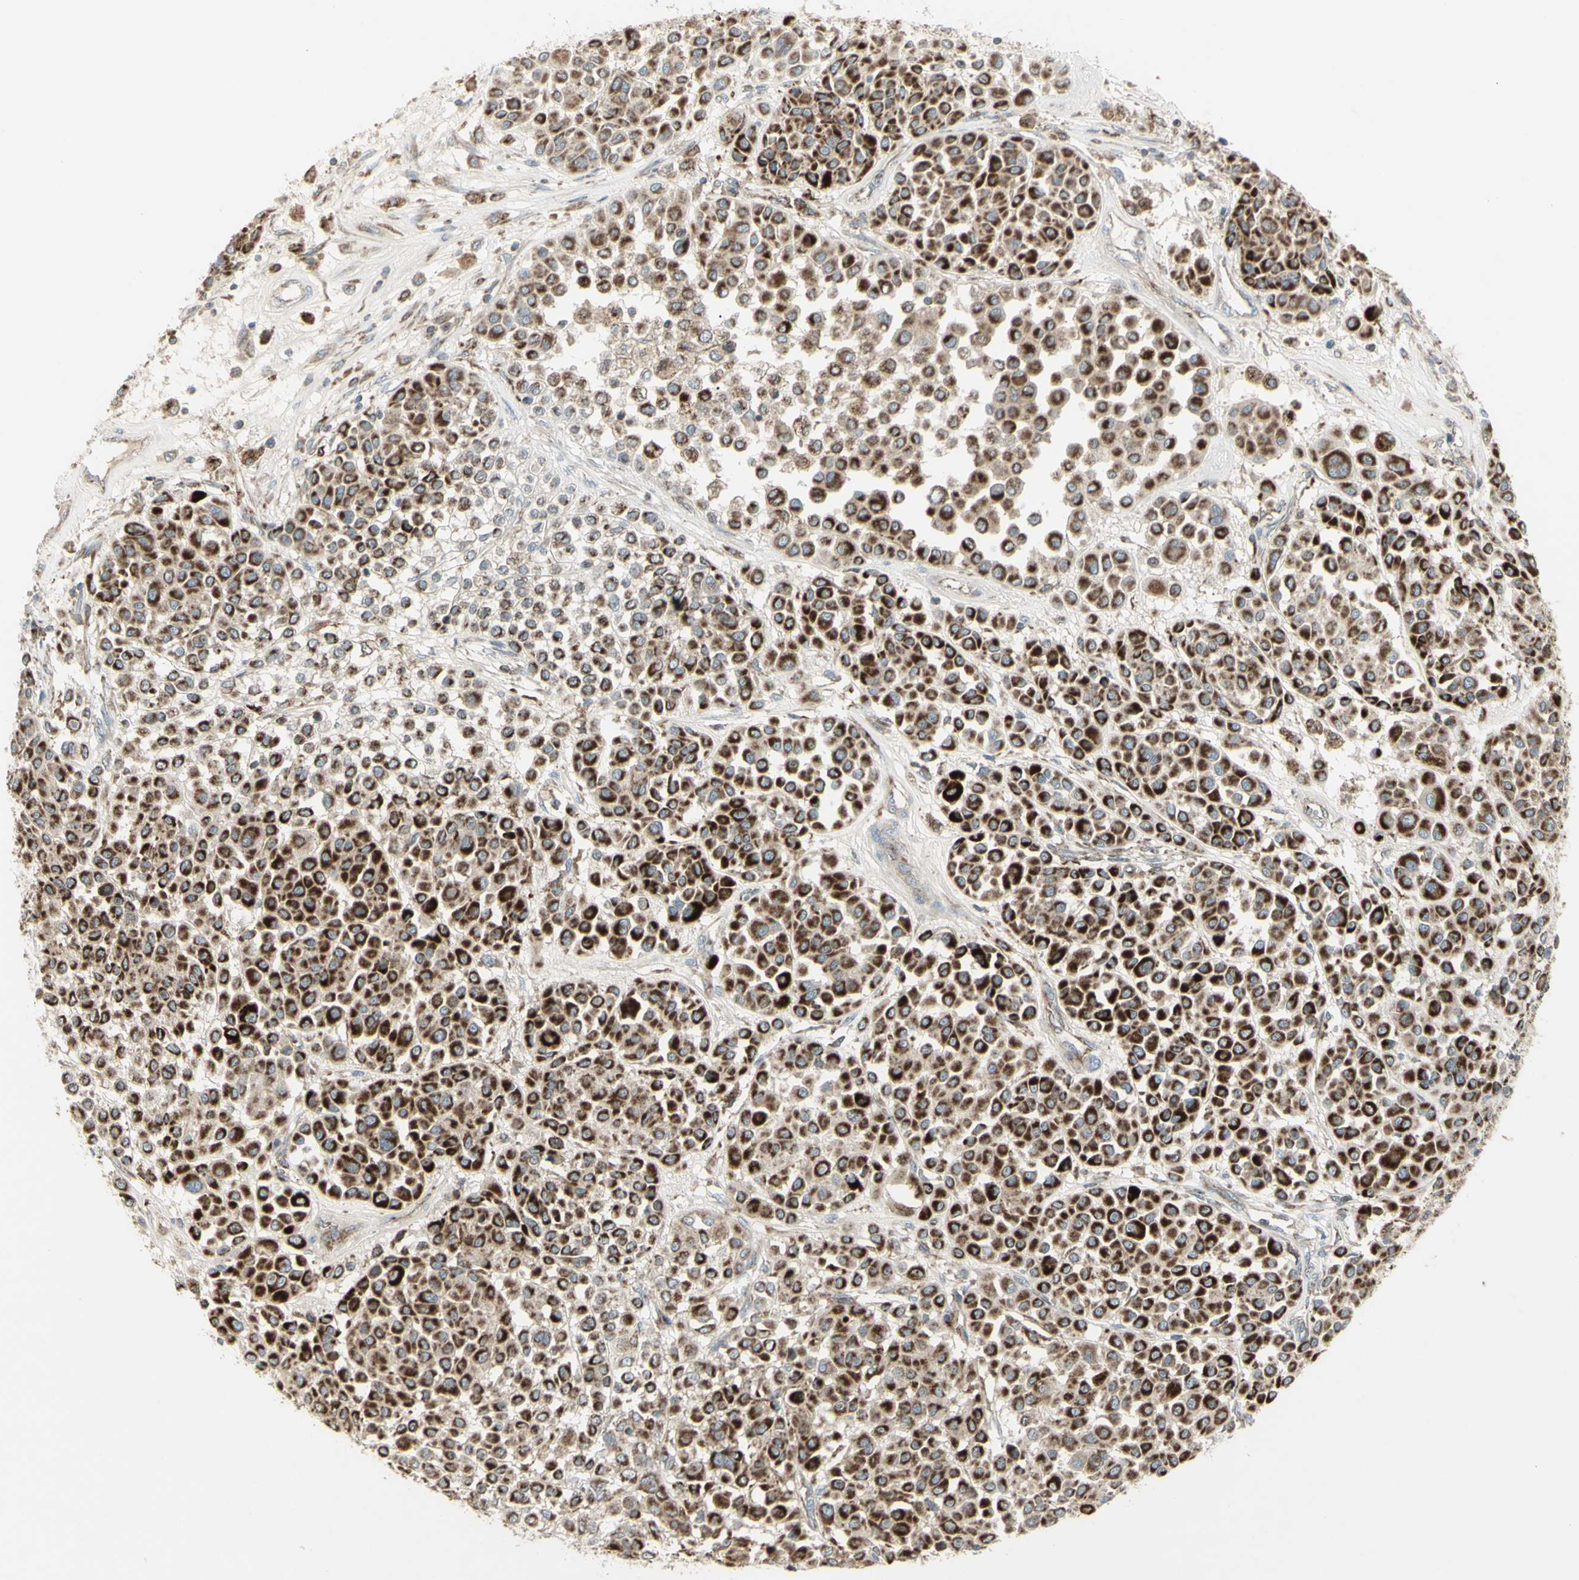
{"staining": {"intensity": "strong", "quantity": ">75%", "location": "cytoplasmic/membranous"}, "tissue": "melanoma", "cell_type": "Tumor cells", "image_type": "cancer", "snomed": [{"axis": "morphology", "description": "Malignant melanoma, Metastatic site"}, {"axis": "topography", "description": "Soft tissue"}], "caption": "Malignant melanoma (metastatic site) tissue exhibits strong cytoplasmic/membranous expression in approximately >75% of tumor cells", "gene": "CYB5R1", "patient": {"sex": "male", "age": 41}}